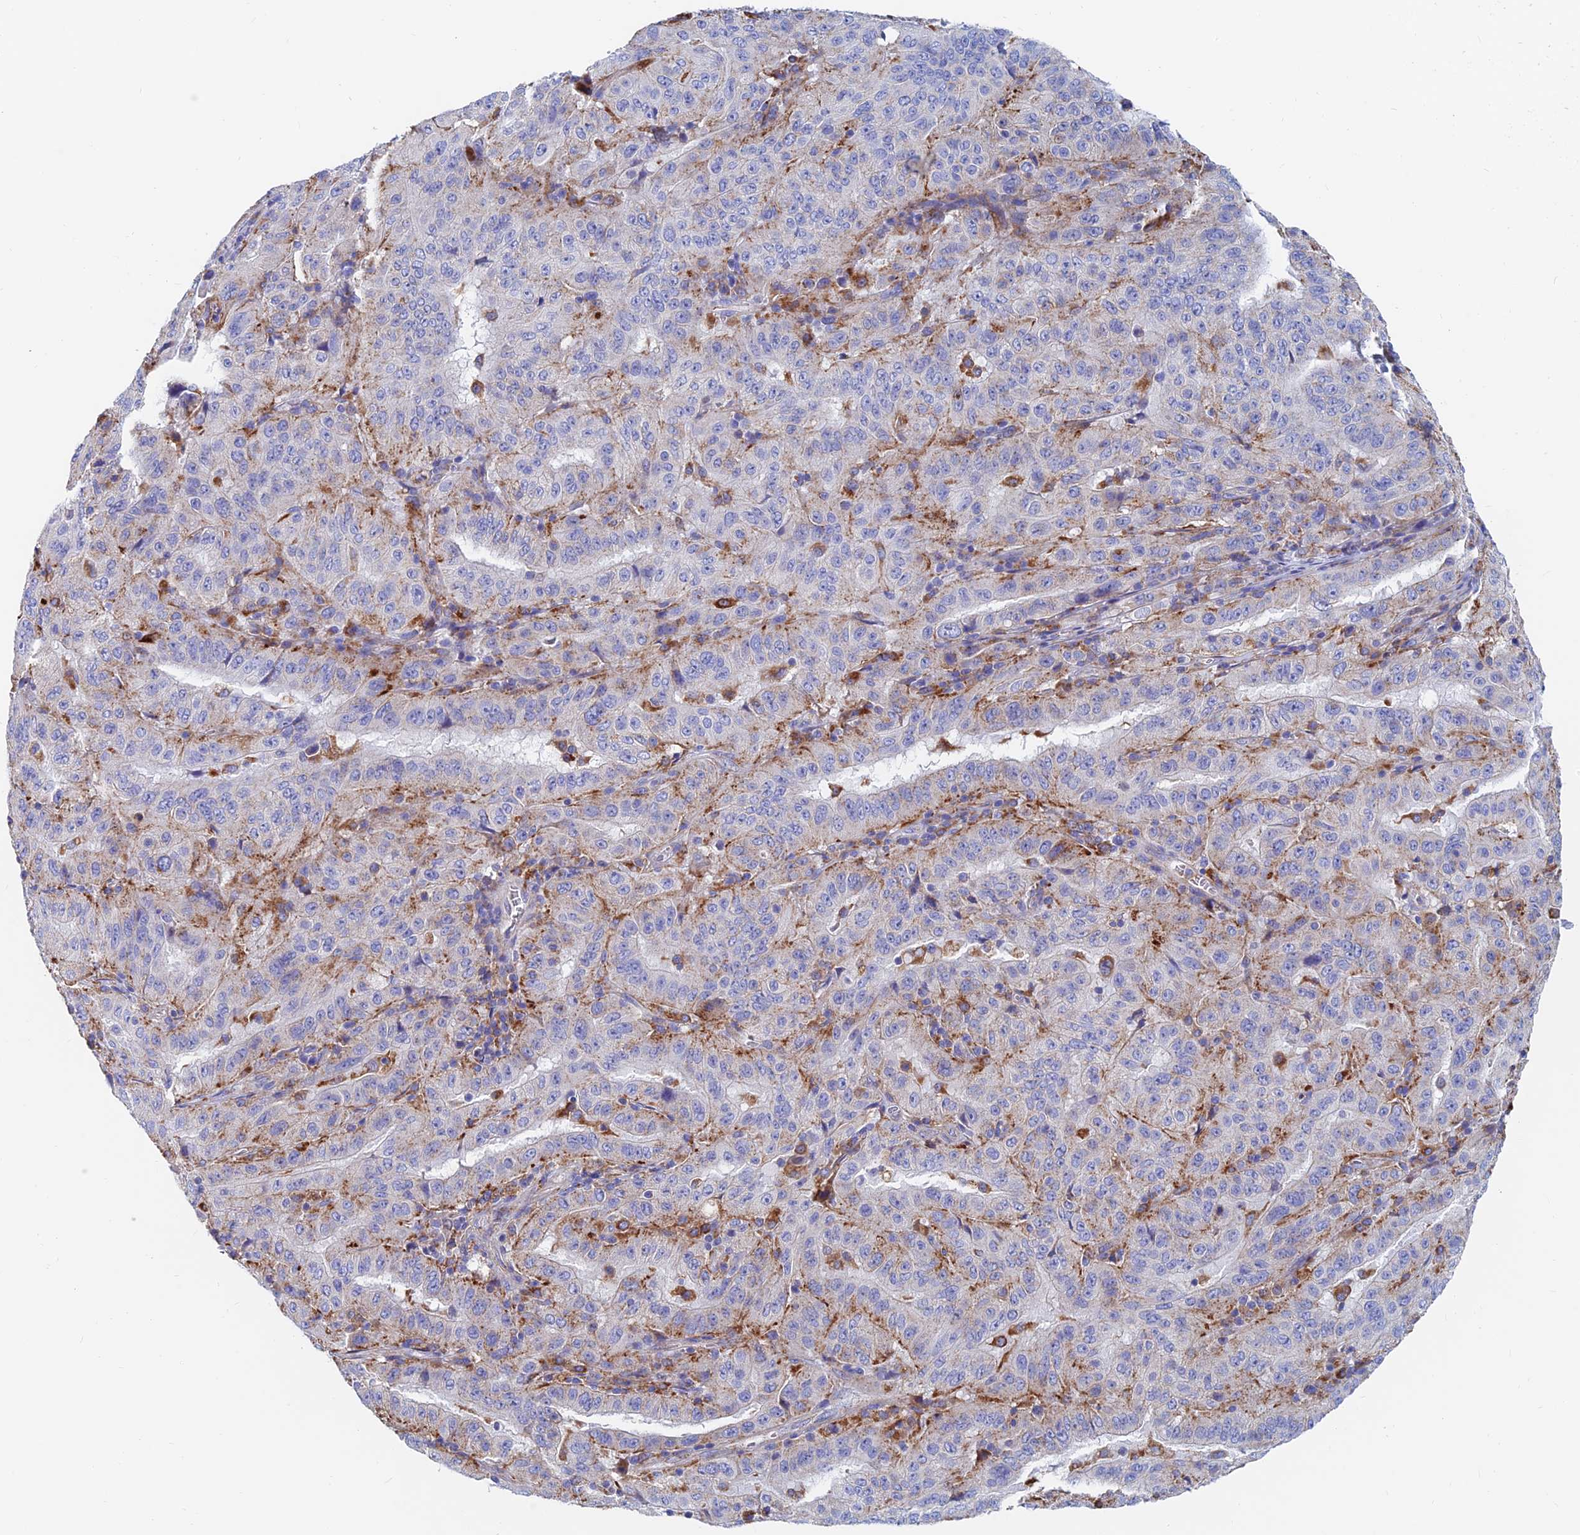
{"staining": {"intensity": "moderate", "quantity": "25%-75%", "location": "cytoplasmic/membranous"}, "tissue": "pancreatic cancer", "cell_type": "Tumor cells", "image_type": "cancer", "snomed": [{"axis": "morphology", "description": "Adenocarcinoma, NOS"}, {"axis": "topography", "description": "Pancreas"}], "caption": "Protein expression analysis of human pancreatic adenocarcinoma reveals moderate cytoplasmic/membranous staining in approximately 25%-75% of tumor cells.", "gene": "SPNS1", "patient": {"sex": "male", "age": 63}}